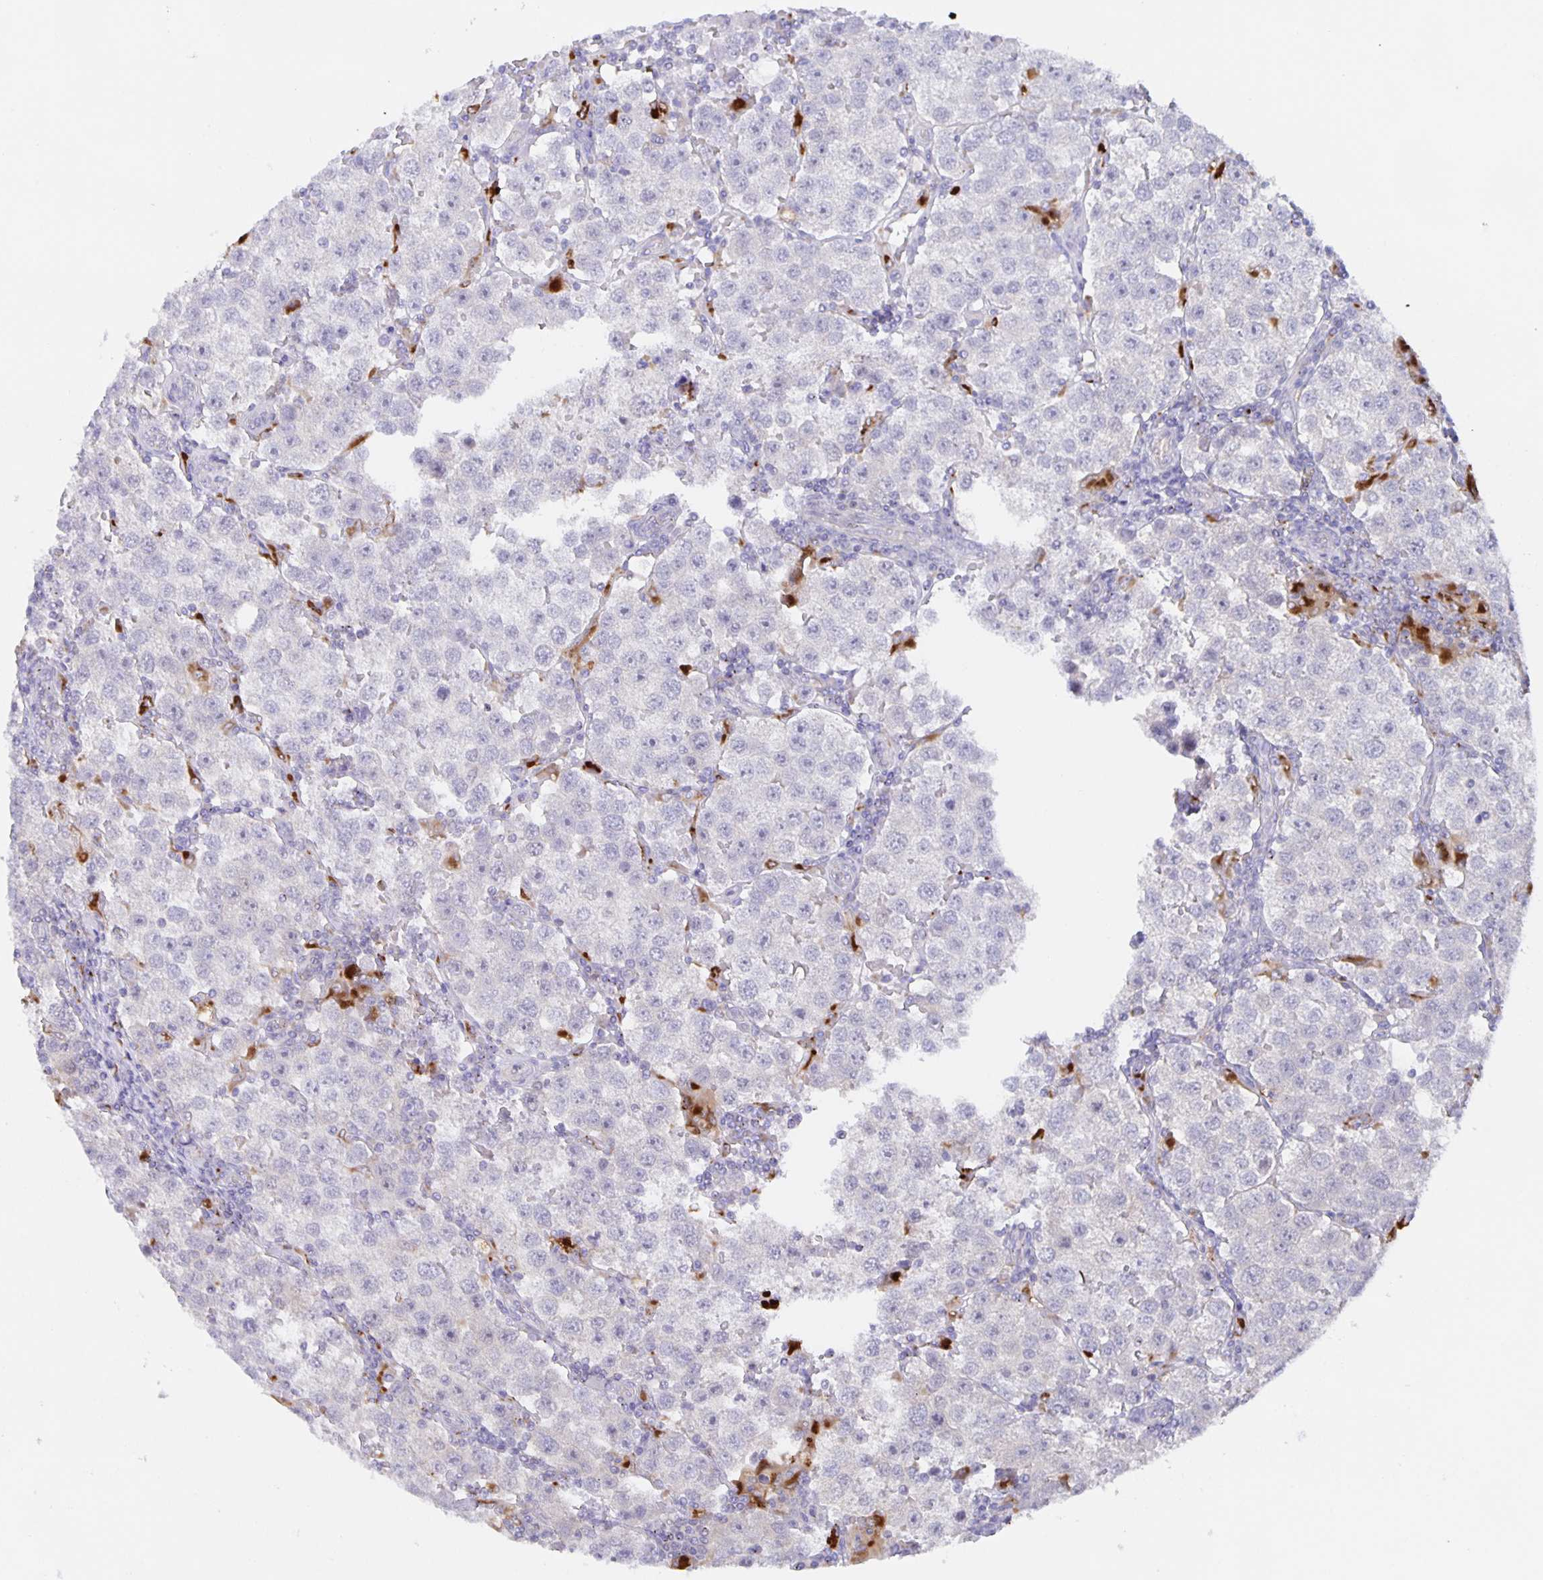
{"staining": {"intensity": "negative", "quantity": "none", "location": "none"}, "tissue": "testis cancer", "cell_type": "Tumor cells", "image_type": "cancer", "snomed": [{"axis": "morphology", "description": "Seminoma, NOS"}, {"axis": "topography", "description": "Testis"}], "caption": "The immunohistochemistry histopathology image has no significant expression in tumor cells of testis seminoma tissue.", "gene": "LIPA", "patient": {"sex": "male", "age": 37}}